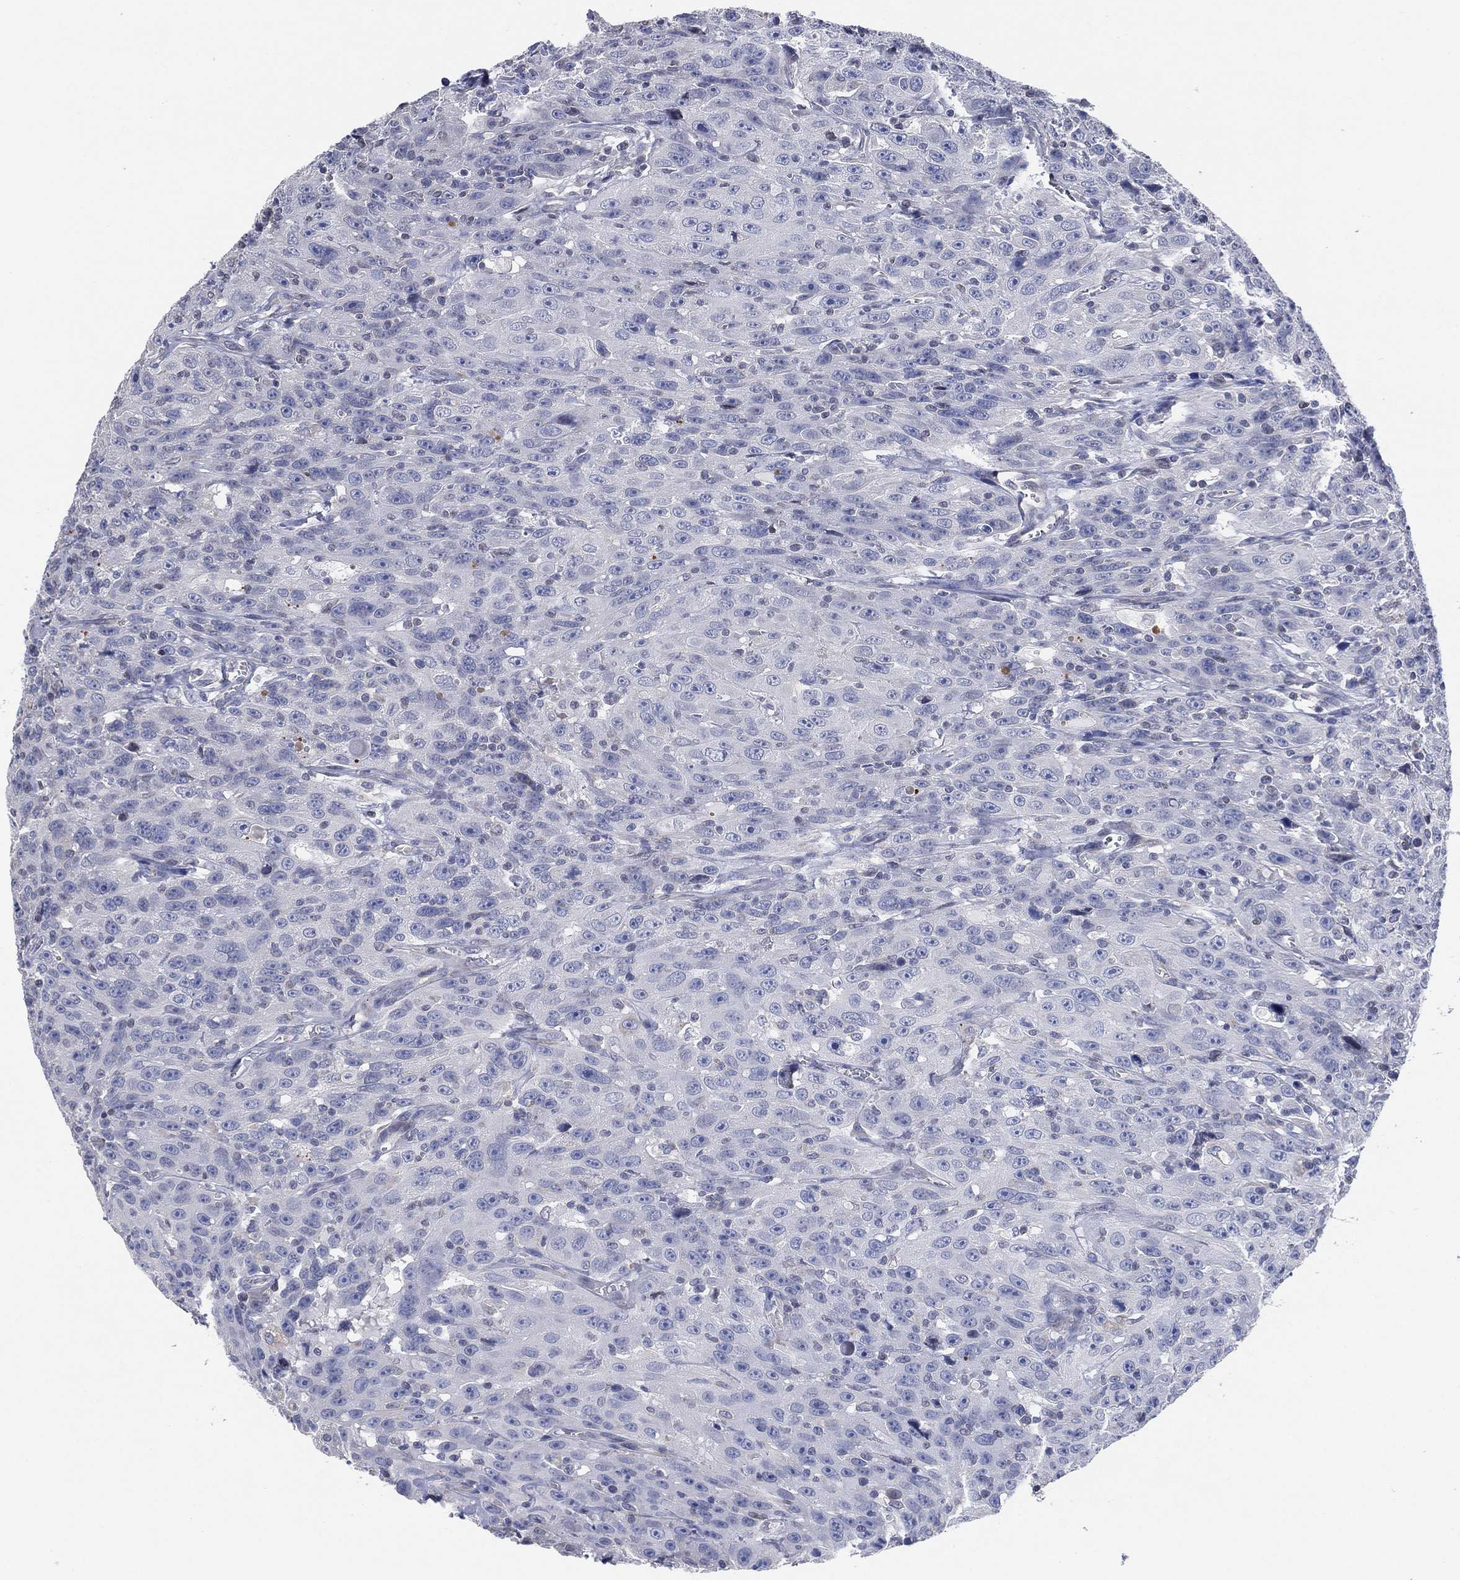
{"staining": {"intensity": "negative", "quantity": "none", "location": "none"}, "tissue": "urothelial cancer", "cell_type": "Tumor cells", "image_type": "cancer", "snomed": [{"axis": "morphology", "description": "Urothelial carcinoma, NOS"}, {"axis": "morphology", "description": "Urothelial carcinoma, High grade"}, {"axis": "topography", "description": "Urinary bladder"}], "caption": "Urothelial cancer was stained to show a protein in brown. There is no significant positivity in tumor cells.", "gene": "CFTR", "patient": {"sex": "female", "age": 73}}